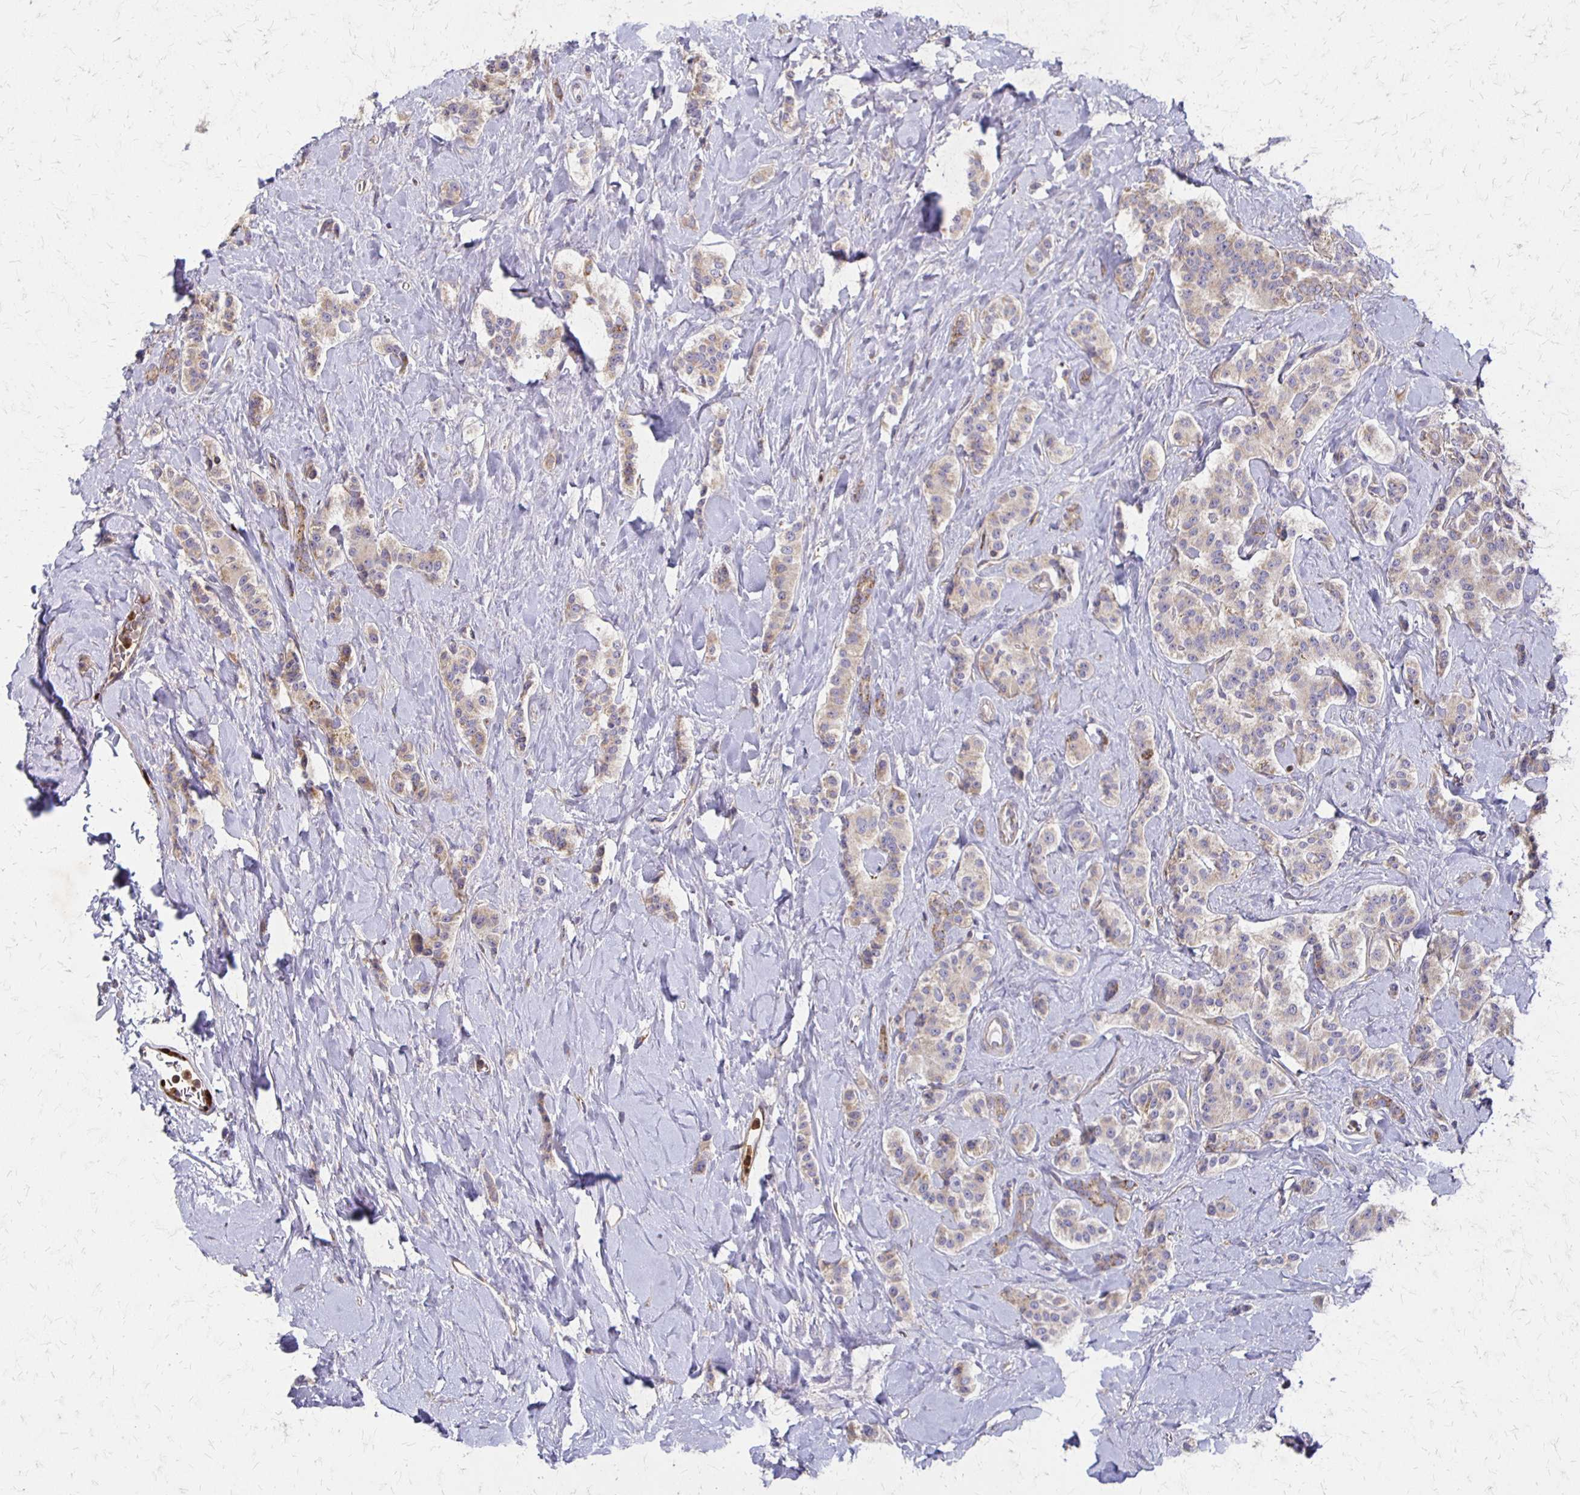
{"staining": {"intensity": "weak", "quantity": "25%-75%", "location": "cytoplasmic/membranous"}, "tissue": "carcinoid", "cell_type": "Tumor cells", "image_type": "cancer", "snomed": [{"axis": "morphology", "description": "Normal tissue, NOS"}, {"axis": "morphology", "description": "Carcinoid, malignant, NOS"}, {"axis": "topography", "description": "Pancreas"}], "caption": "Carcinoid (malignant) tissue reveals weak cytoplasmic/membranous expression in approximately 25%-75% of tumor cells, visualized by immunohistochemistry.", "gene": "EIF4EBP2", "patient": {"sex": "male", "age": 36}}